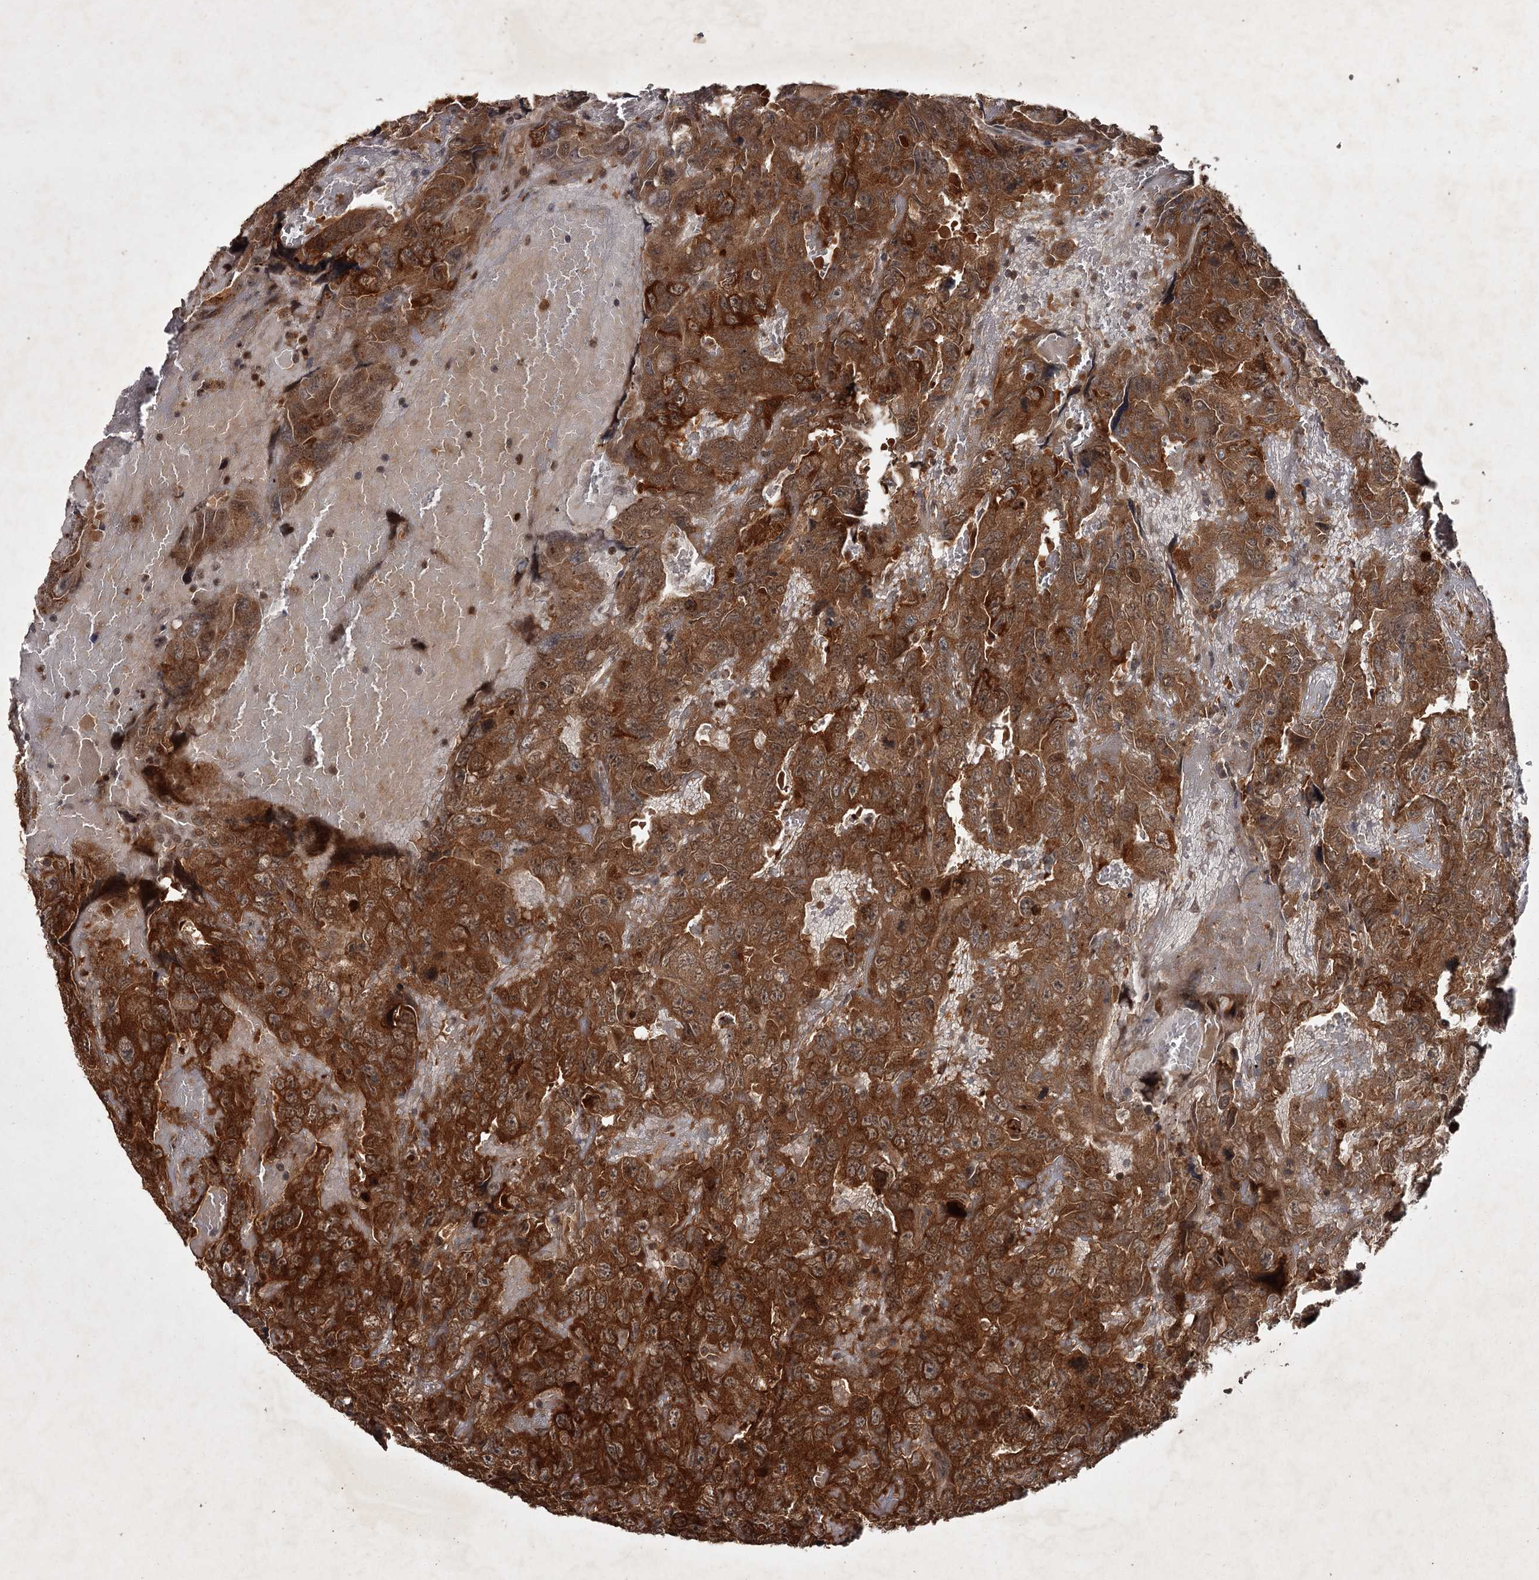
{"staining": {"intensity": "strong", "quantity": ">75%", "location": "cytoplasmic/membranous"}, "tissue": "testis cancer", "cell_type": "Tumor cells", "image_type": "cancer", "snomed": [{"axis": "morphology", "description": "Carcinoma, Embryonal, NOS"}, {"axis": "topography", "description": "Testis"}], "caption": "IHC of embryonal carcinoma (testis) demonstrates high levels of strong cytoplasmic/membranous positivity in approximately >75% of tumor cells.", "gene": "TBC1D23", "patient": {"sex": "male", "age": 45}}